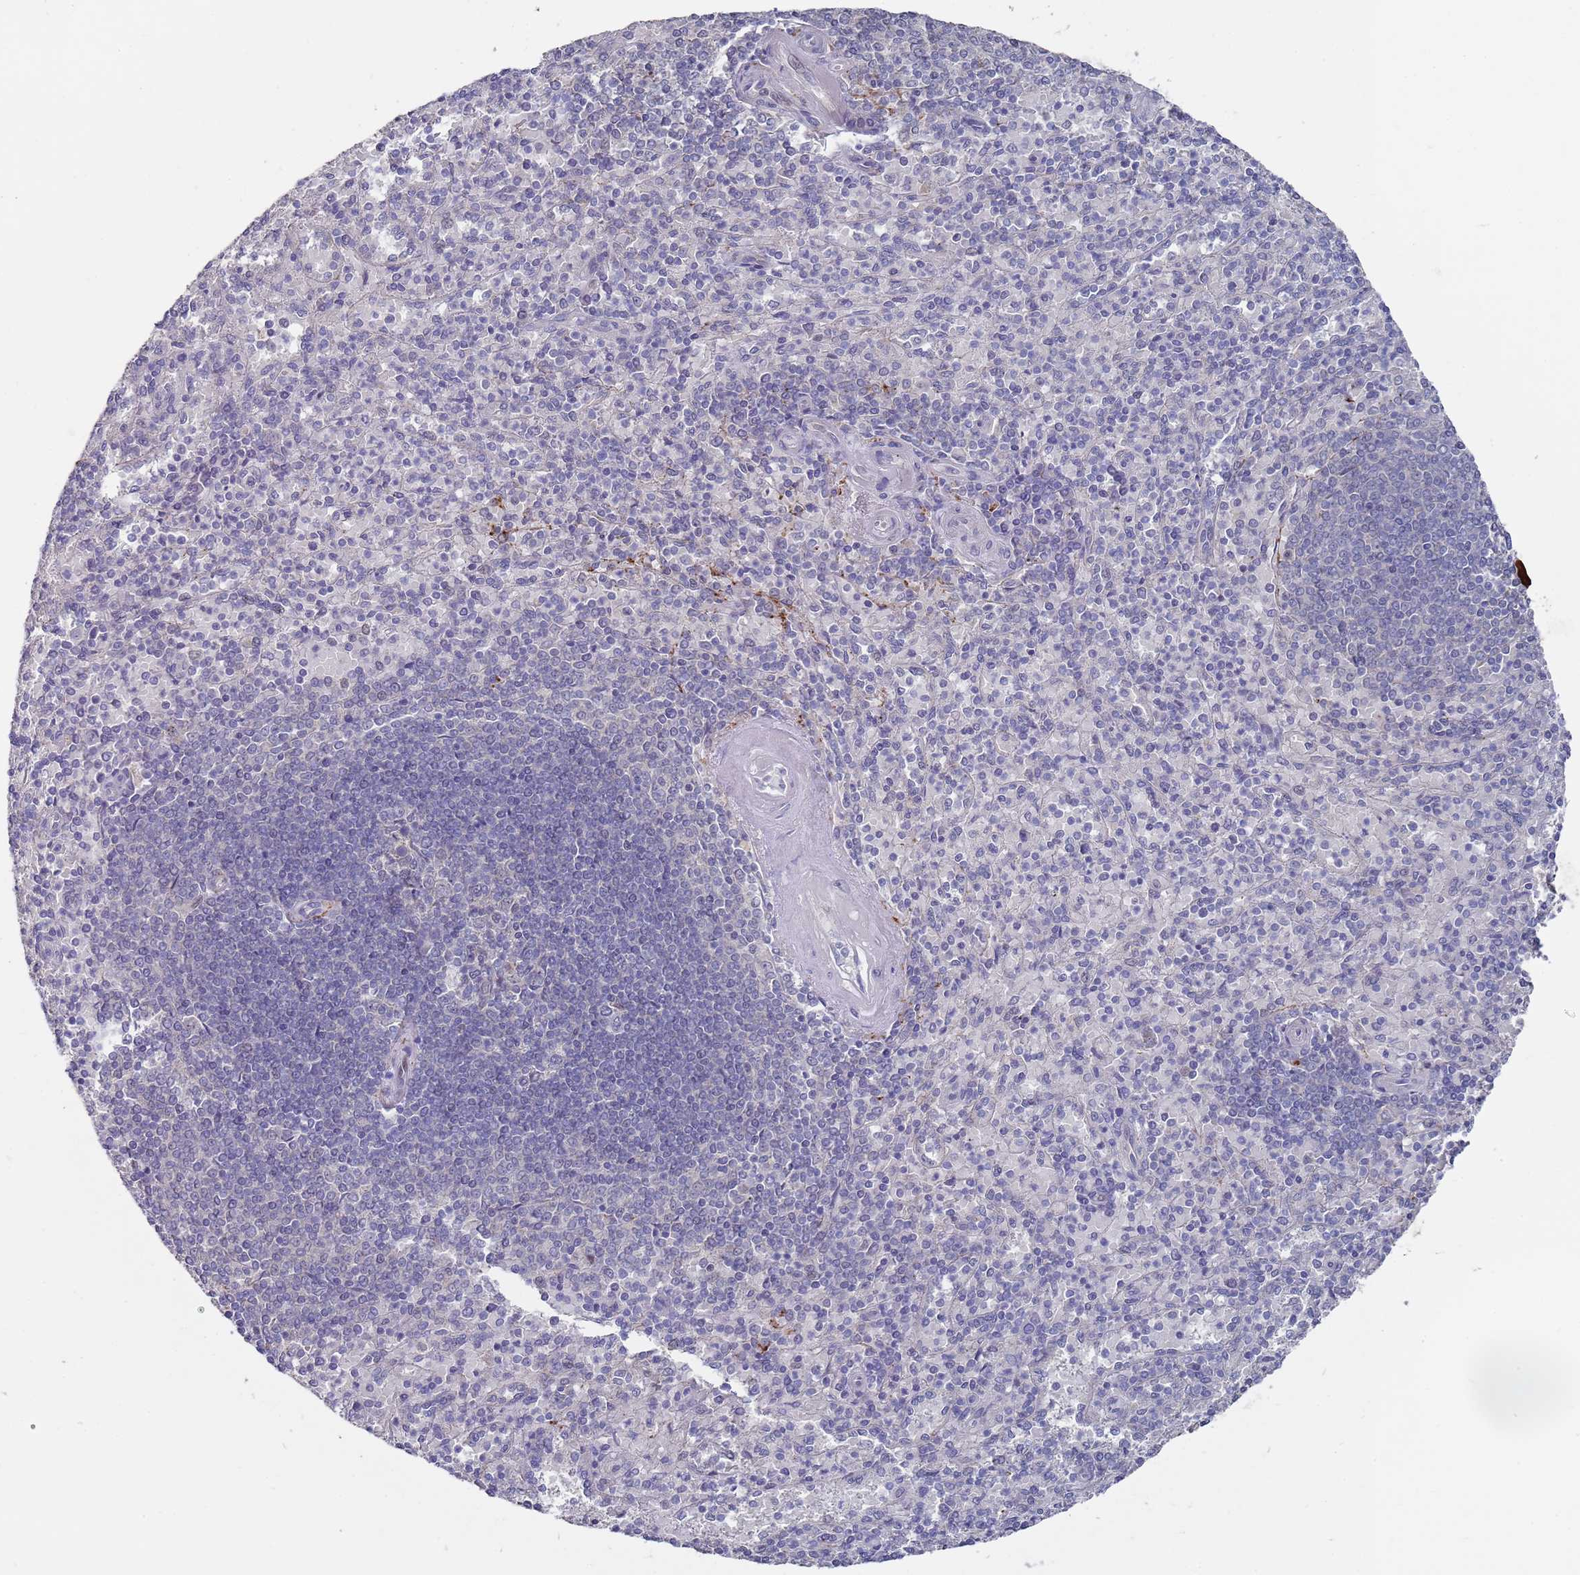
{"staining": {"intensity": "moderate", "quantity": "<25%", "location": "nuclear"}, "tissue": "spleen", "cell_type": "Cells in red pulp", "image_type": "normal", "snomed": [{"axis": "morphology", "description": "Normal tissue, NOS"}, {"axis": "topography", "description": "Spleen"}], "caption": "Brown immunohistochemical staining in normal spleen exhibits moderate nuclear expression in approximately <25% of cells in red pulp. The protein of interest is stained brown, and the nuclei are stained in blue (DAB IHC with brightfield microscopy, high magnification).", "gene": "COPS6", "patient": {"sex": "male", "age": 82}}